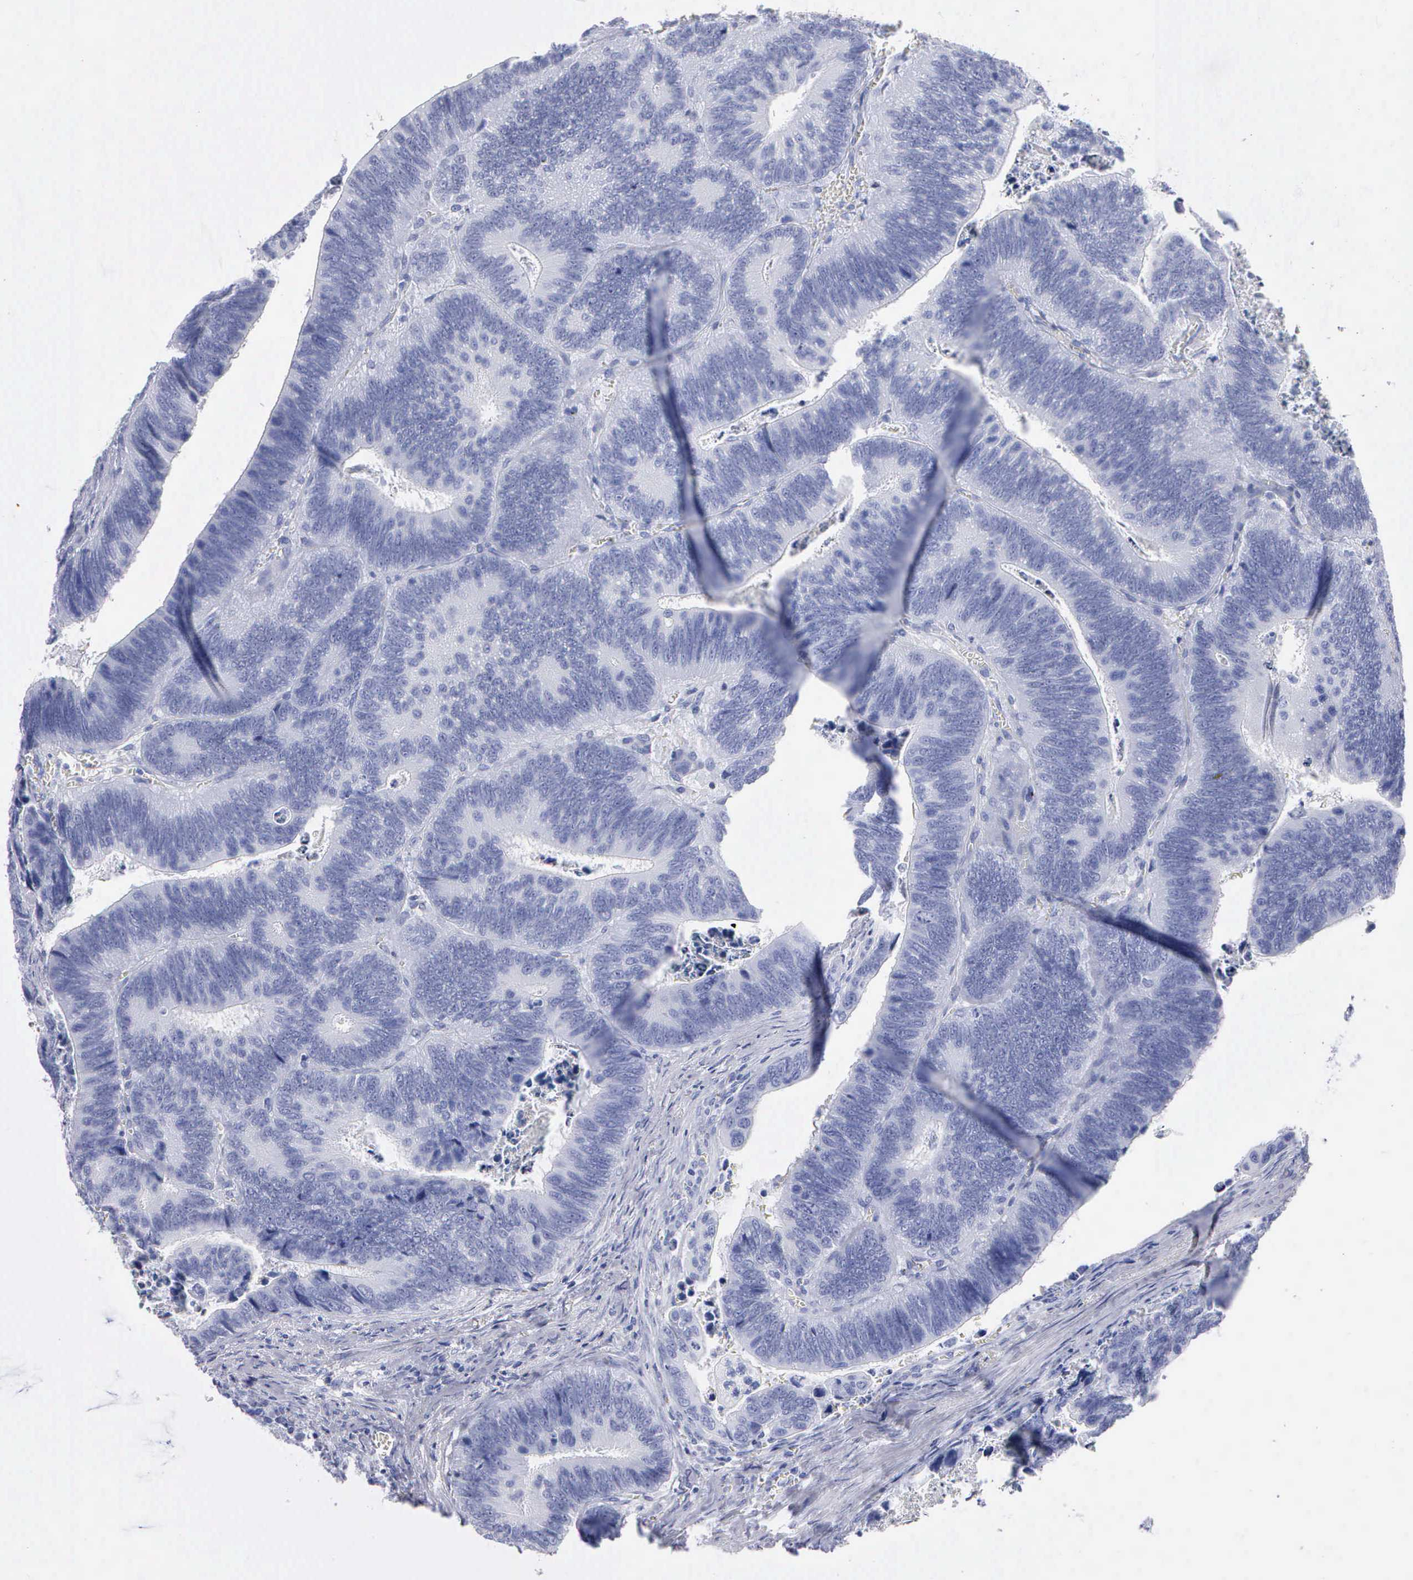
{"staining": {"intensity": "negative", "quantity": "none", "location": "none"}, "tissue": "colorectal cancer", "cell_type": "Tumor cells", "image_type": "cancer", "snomed": [{"axis": "morphology", "description": "Adenocarcinoma, NOS"}, {"axis": "topography", "description": "Colon"}], "caption": "A histopathology image of human colorectal cancer (adenocarcinoma) is negative for staining in tumor cells.", "gene": "CTSH", "patient": {"sex": "male", "age": 72}}